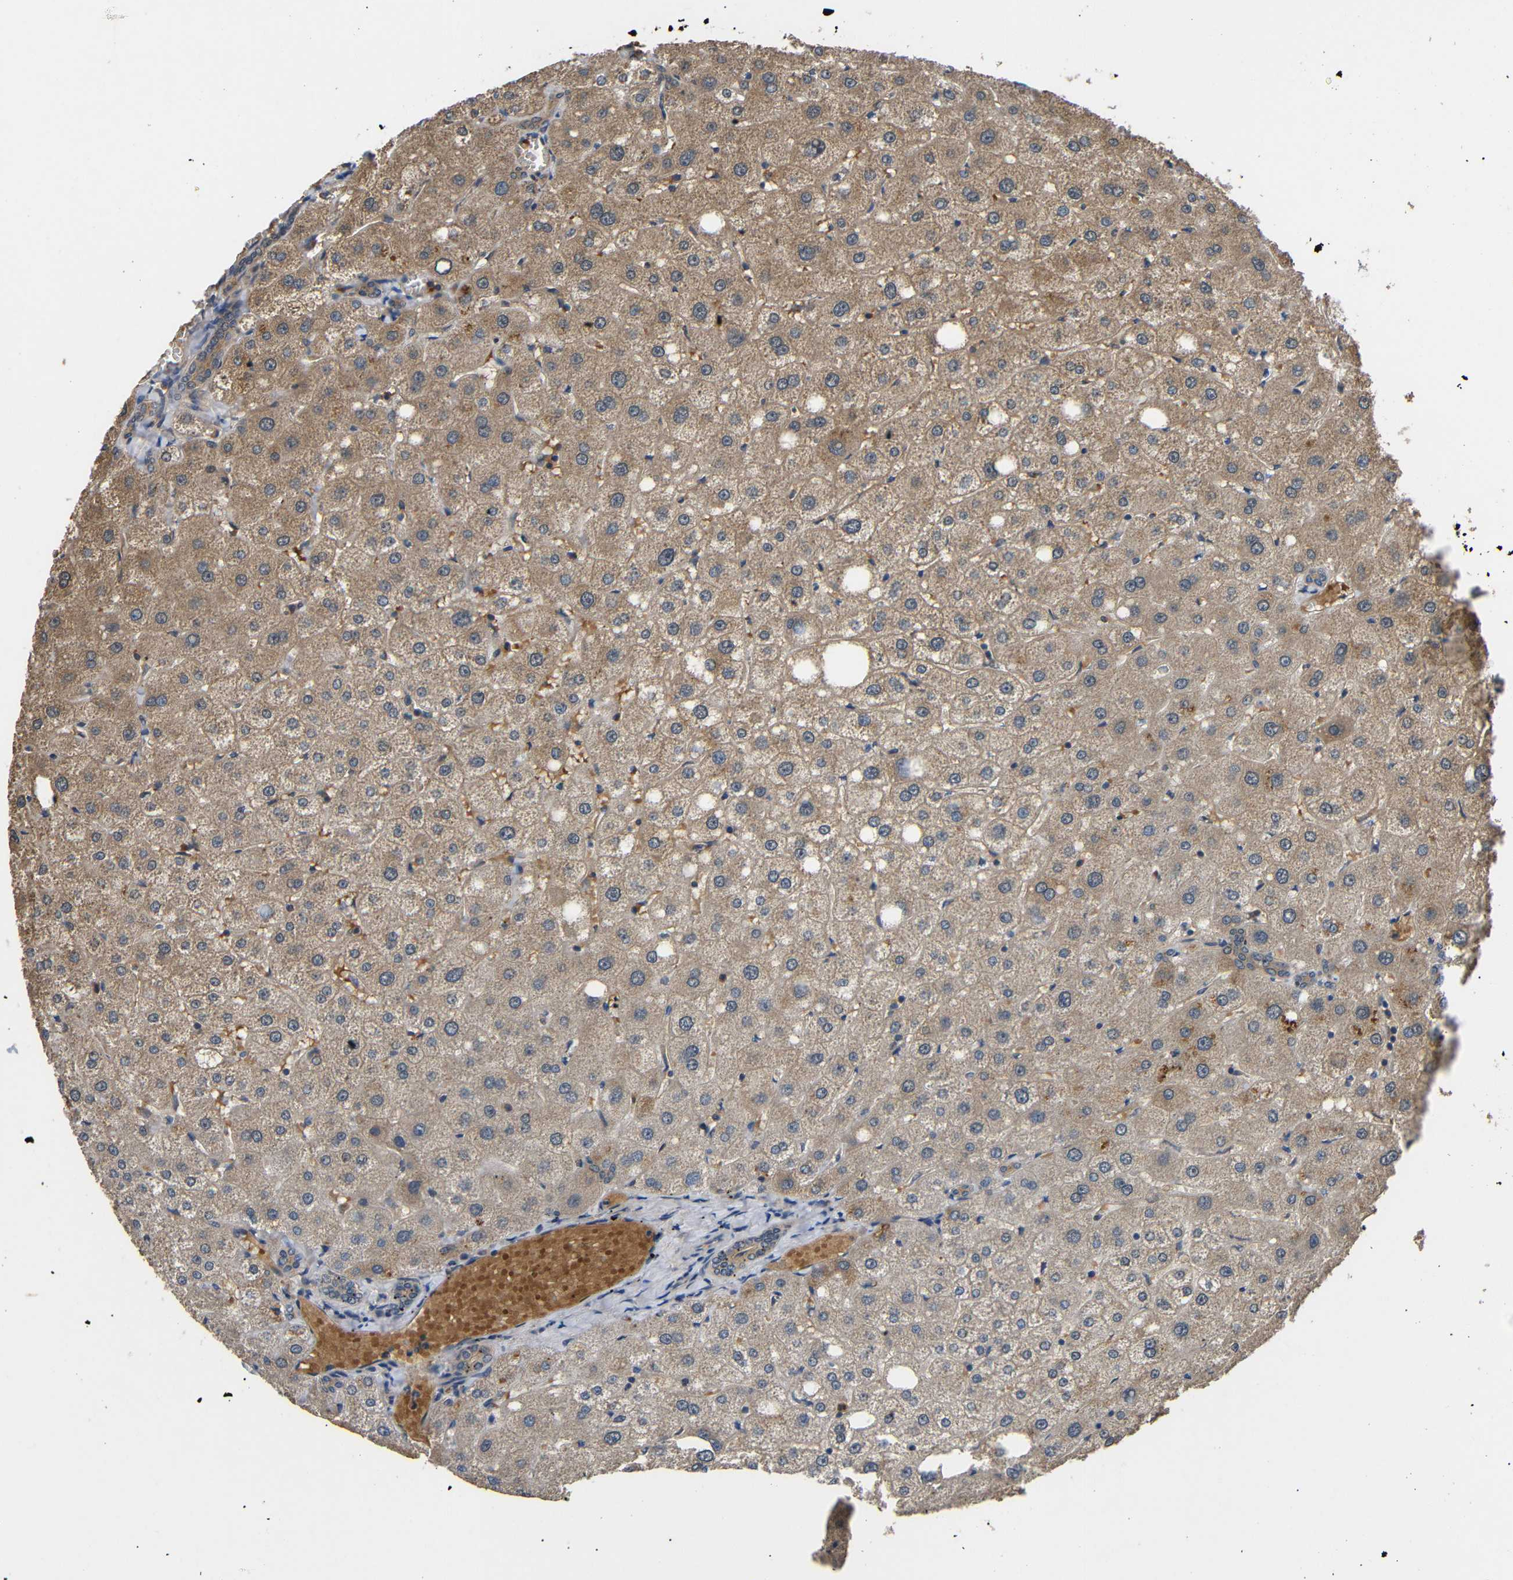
{"staining": {"intensity": "moderate", "quantity": ">75%", "location": "cytoplasmic/membranous"}, "tissue": "liver", "cell_type": "Cholangiocytes", "image_type": "normal", "snomed": [{"axis": "morphology", "description": "Normal tissue, NOS"}, {"axis": "topography", "description": "Liver"}], "caption": "Immunohistochemical staining of benign liver exhibits >75% levels of moderate cytoplasmic/membranous protein staining in approximately >75% of cholangiocytes.", "gene": "DDR1", "patient": {"sex": "male", "age": 73}}